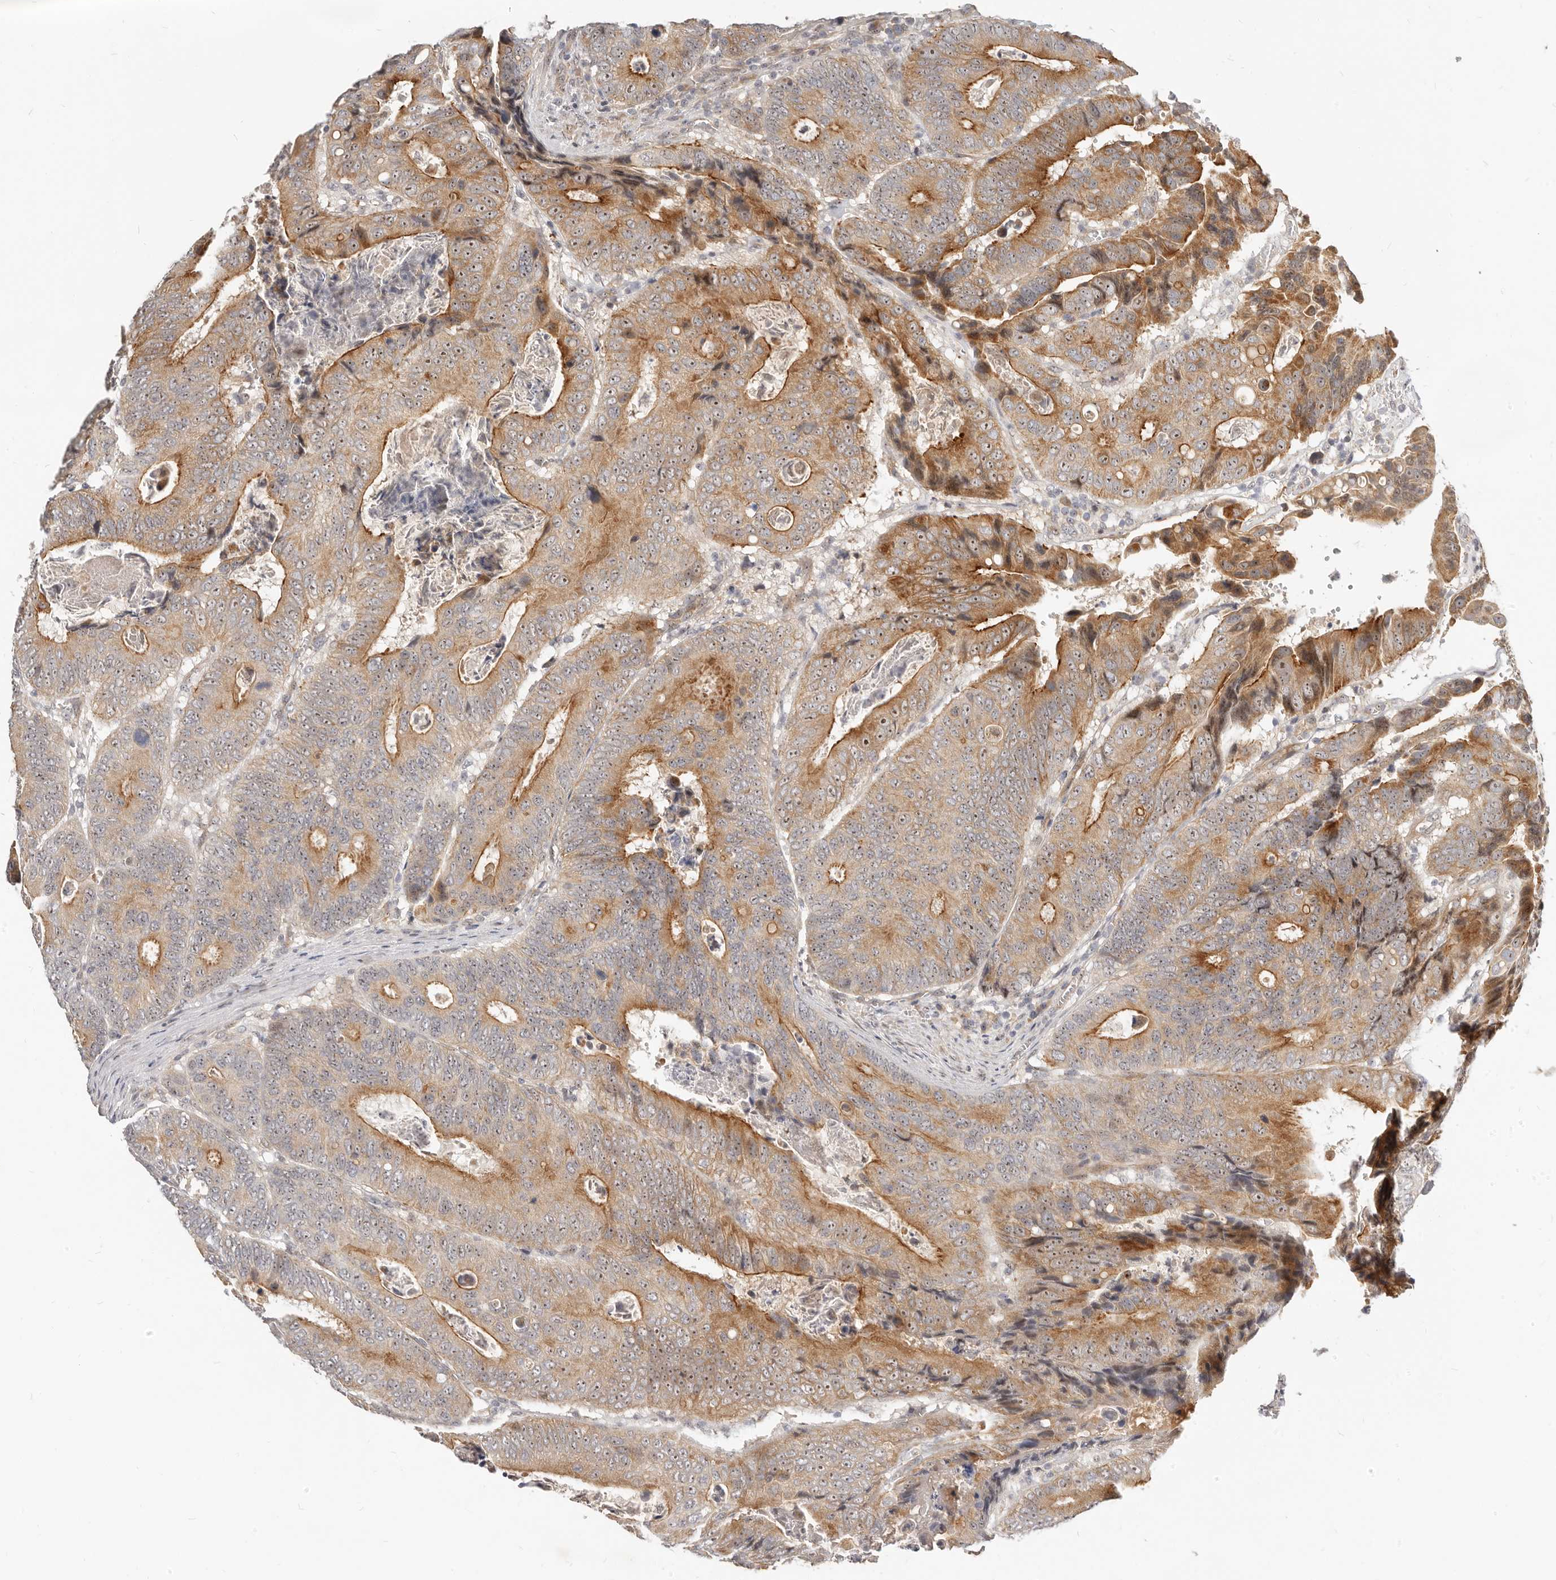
{"staining": {"intensity": "moderate", "quantity": ">75%", "location": "cytoplasmic/membranous,nuclear"}, "tissue": "colorectal cancer", "cell_type": "Tumor cells", "image_type": "cancer", "snomed": [{"axis": "morphology", "description": "Inflammation, NOS"}, {"axis": "morphology", "description": "Adenocarcinoma, NOS"}, {"axis": "topography", "description": "Colon"}], "caption": "This histopathology image reveals colorectal cancer stained with immunohistochemistry (IHC) to label a protein in brown. The cytoplasmic/membranous and nuclear of tumor cells show moderate positivity for the protein. Nuclei are counter-stained blue.", "gene": "MICALL2", "patient": {"sex": "male", "age": 72}}